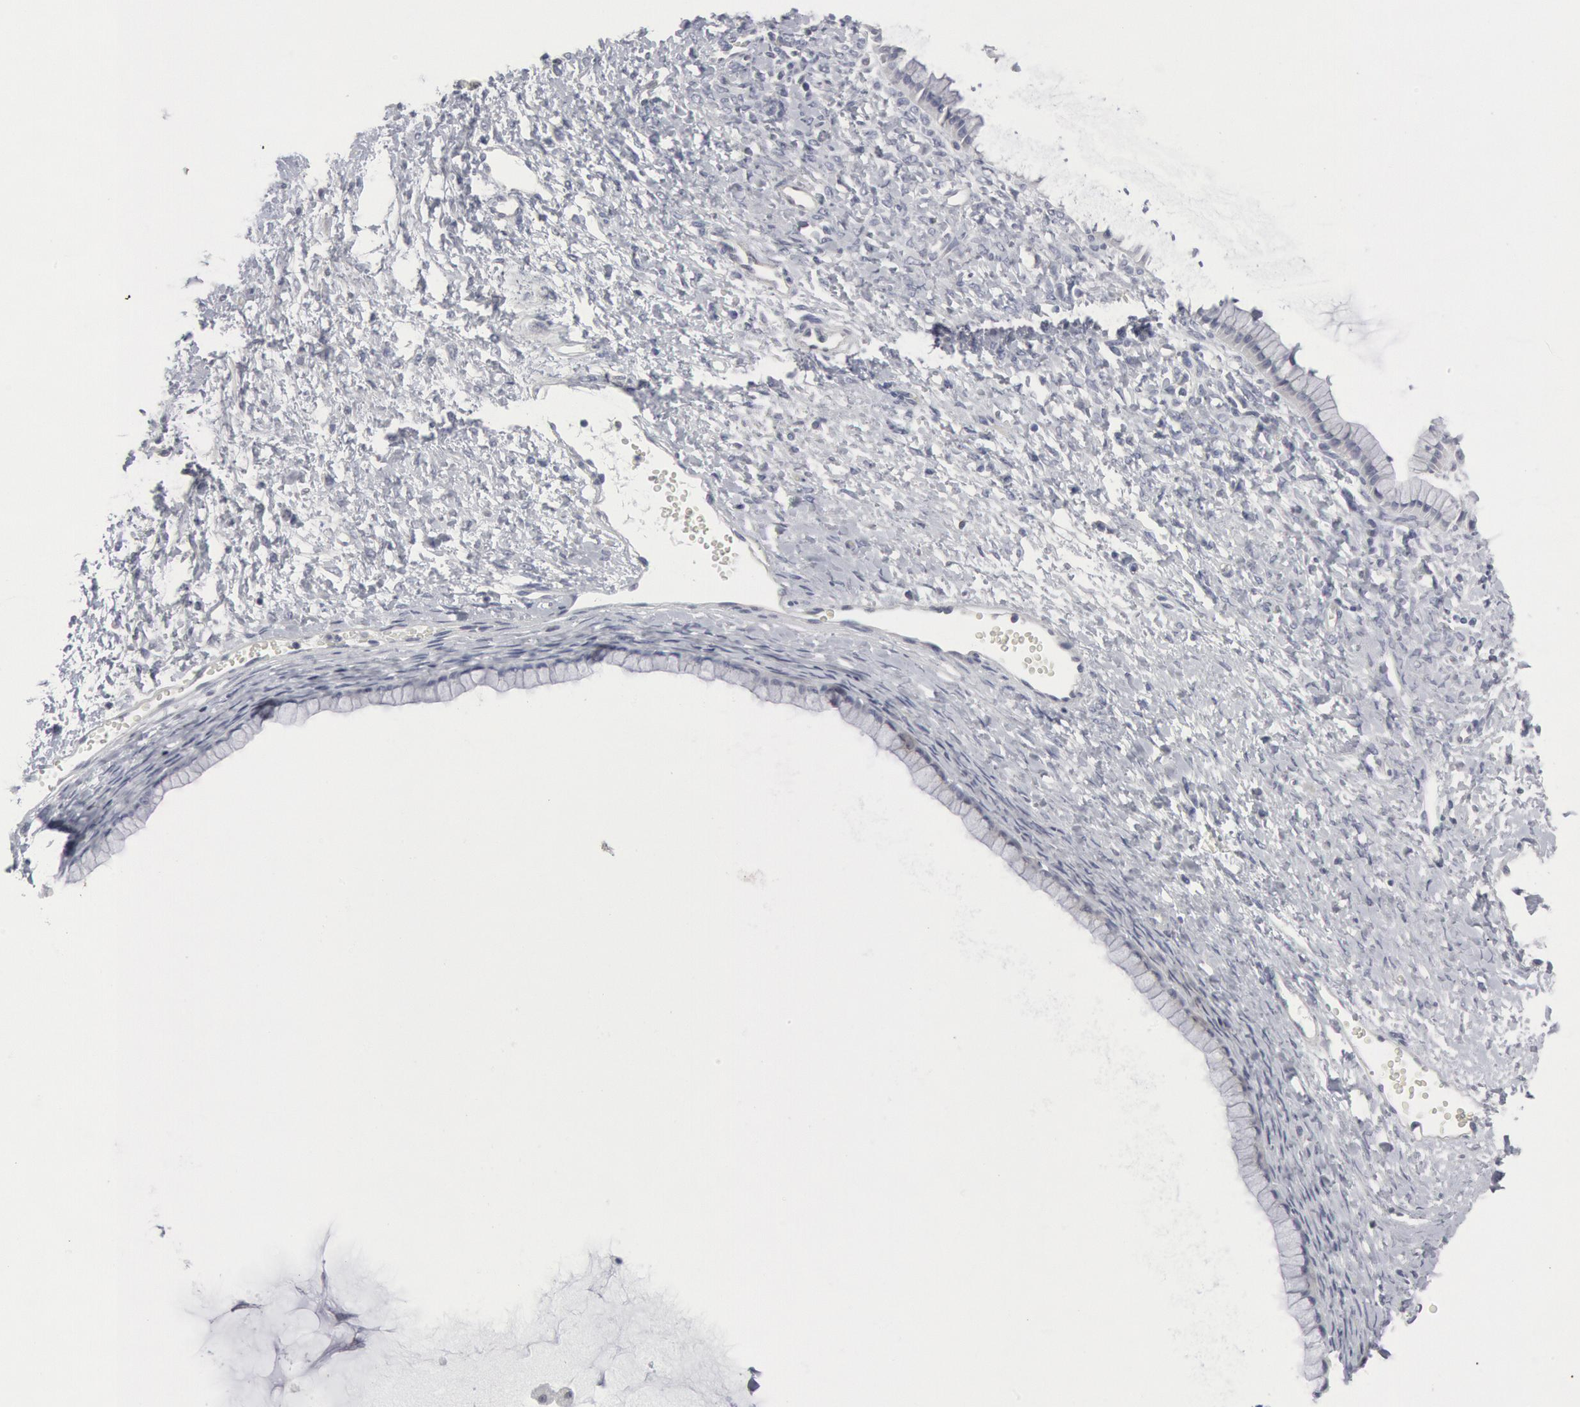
{"staining": {"intensity": "negative", "quantity": "none", "location": "none"}, "tissue": "ovarian cancer", "cell_type": "Tumor cells", "image_type": "cancer", "snomed": [{"axis": "morphology", "description": "Cystadenocarcinoma, mucinous, NOS"}, {"axis": "topography", "description": "Ovary"}], "caption": "This histopathology image is of mucinous cystadenocarcinoma (ovarian) stained with IHC to label a protein in brown with the nuclei are counter-stained blue. There is no staining in tumor cells.", "gene": "DMC1", "patient": {"sex": "female", "age": 25}}